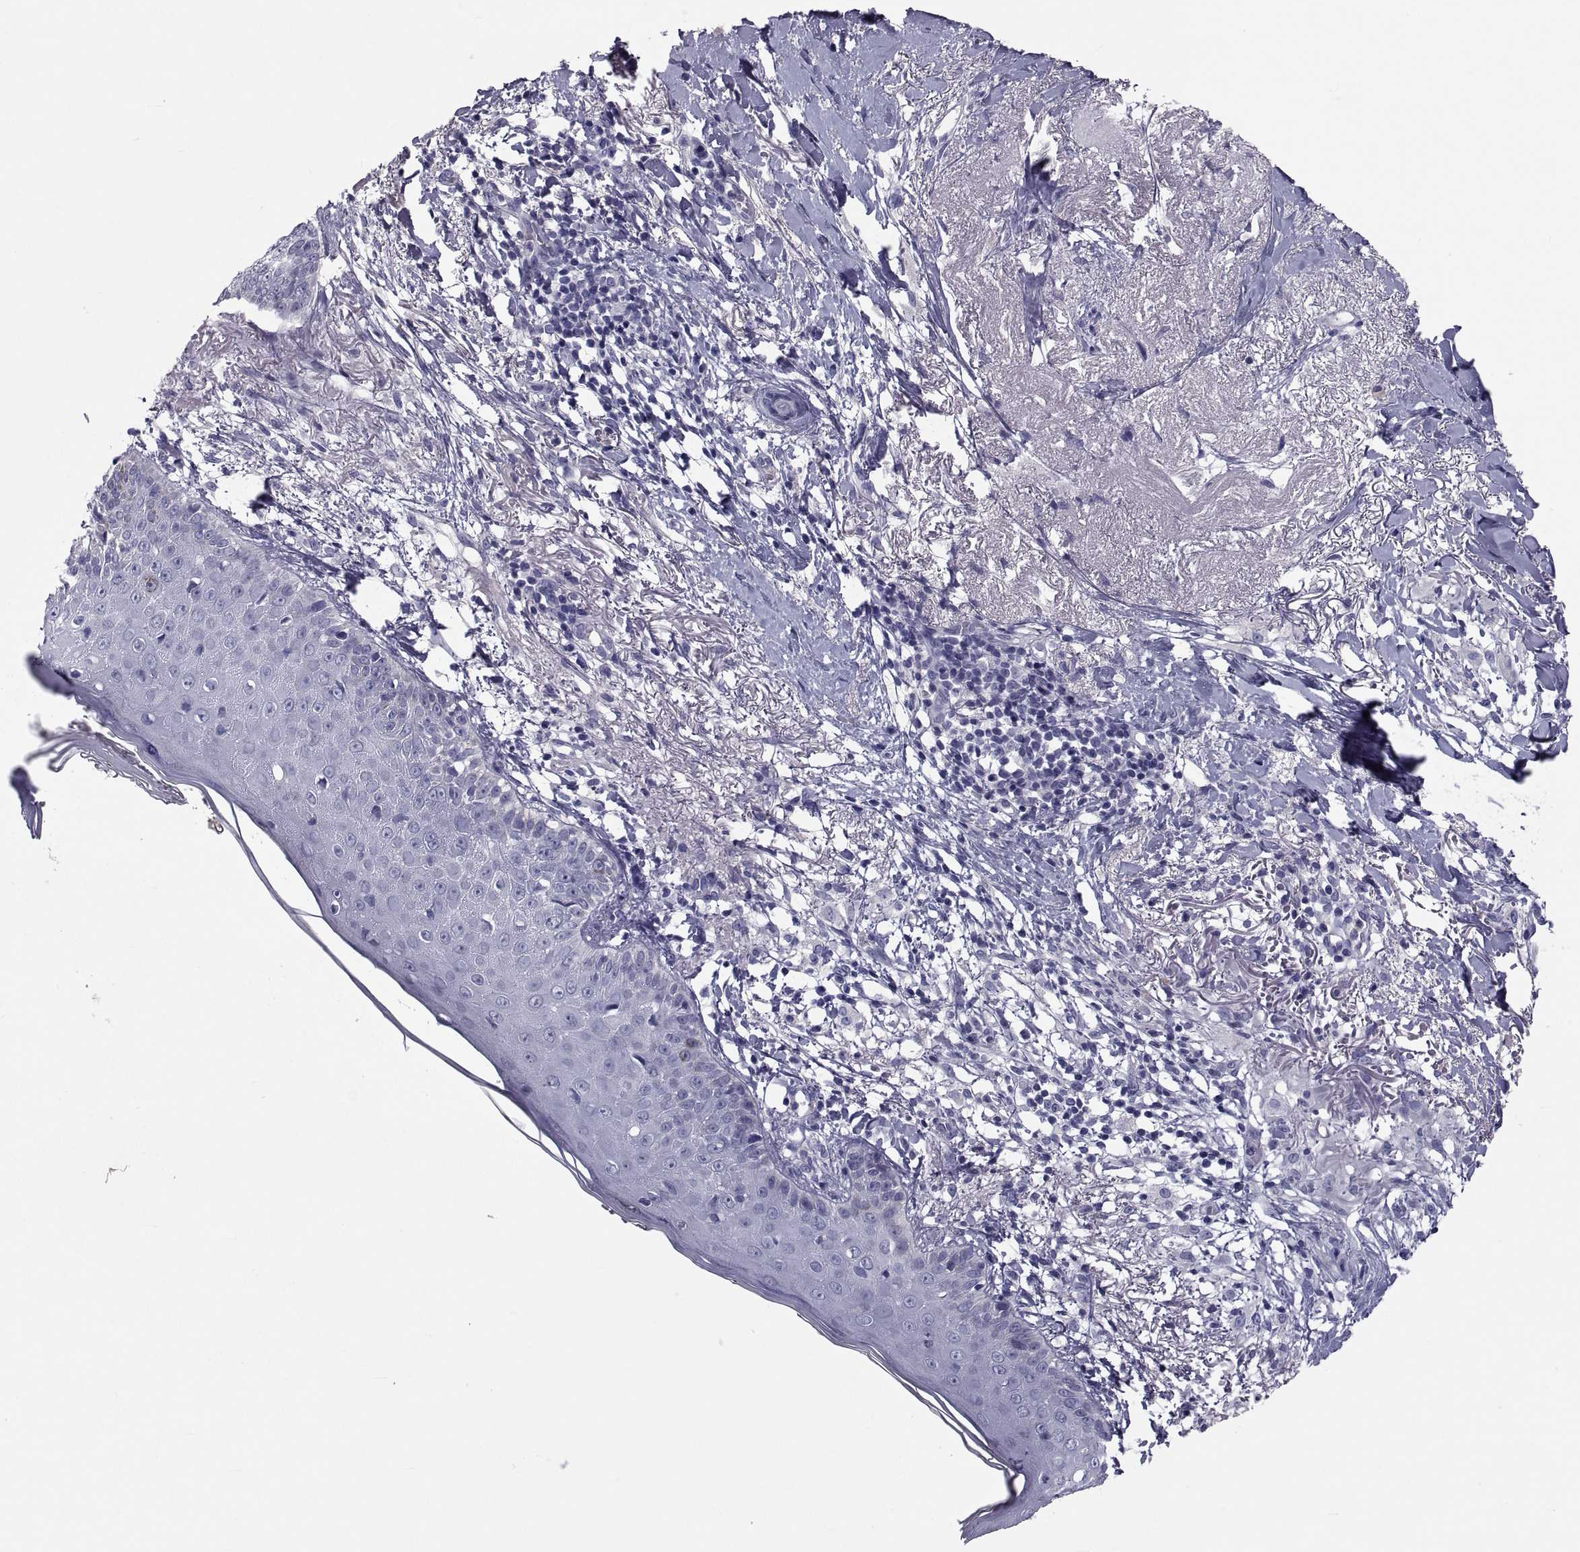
{"staining": {"intensity": "negative", "quantity": "none", "location": "none"}, "tissue": "skin cancer", "cell_type": "Tumor cells", "image_type": "cancer", "snomed": [{"axis": "morphology", "description": "Normal tissue, NOS"}, {"axis": "morphology", "description": "Basal cell carcinoma"}, {"axis": "topography", "description": "Skin"}], "caption": "A photomicrograph of human skin cancer is negative for staining in tumor cells. (Stains: DAB immunohistochemistry (IHC) with hematoxylin counter stain, Microscopy: brightfield microscopy at high magnification).", "gene": "PDZRN4", "patient": {"sex": "male", "age": 84}}